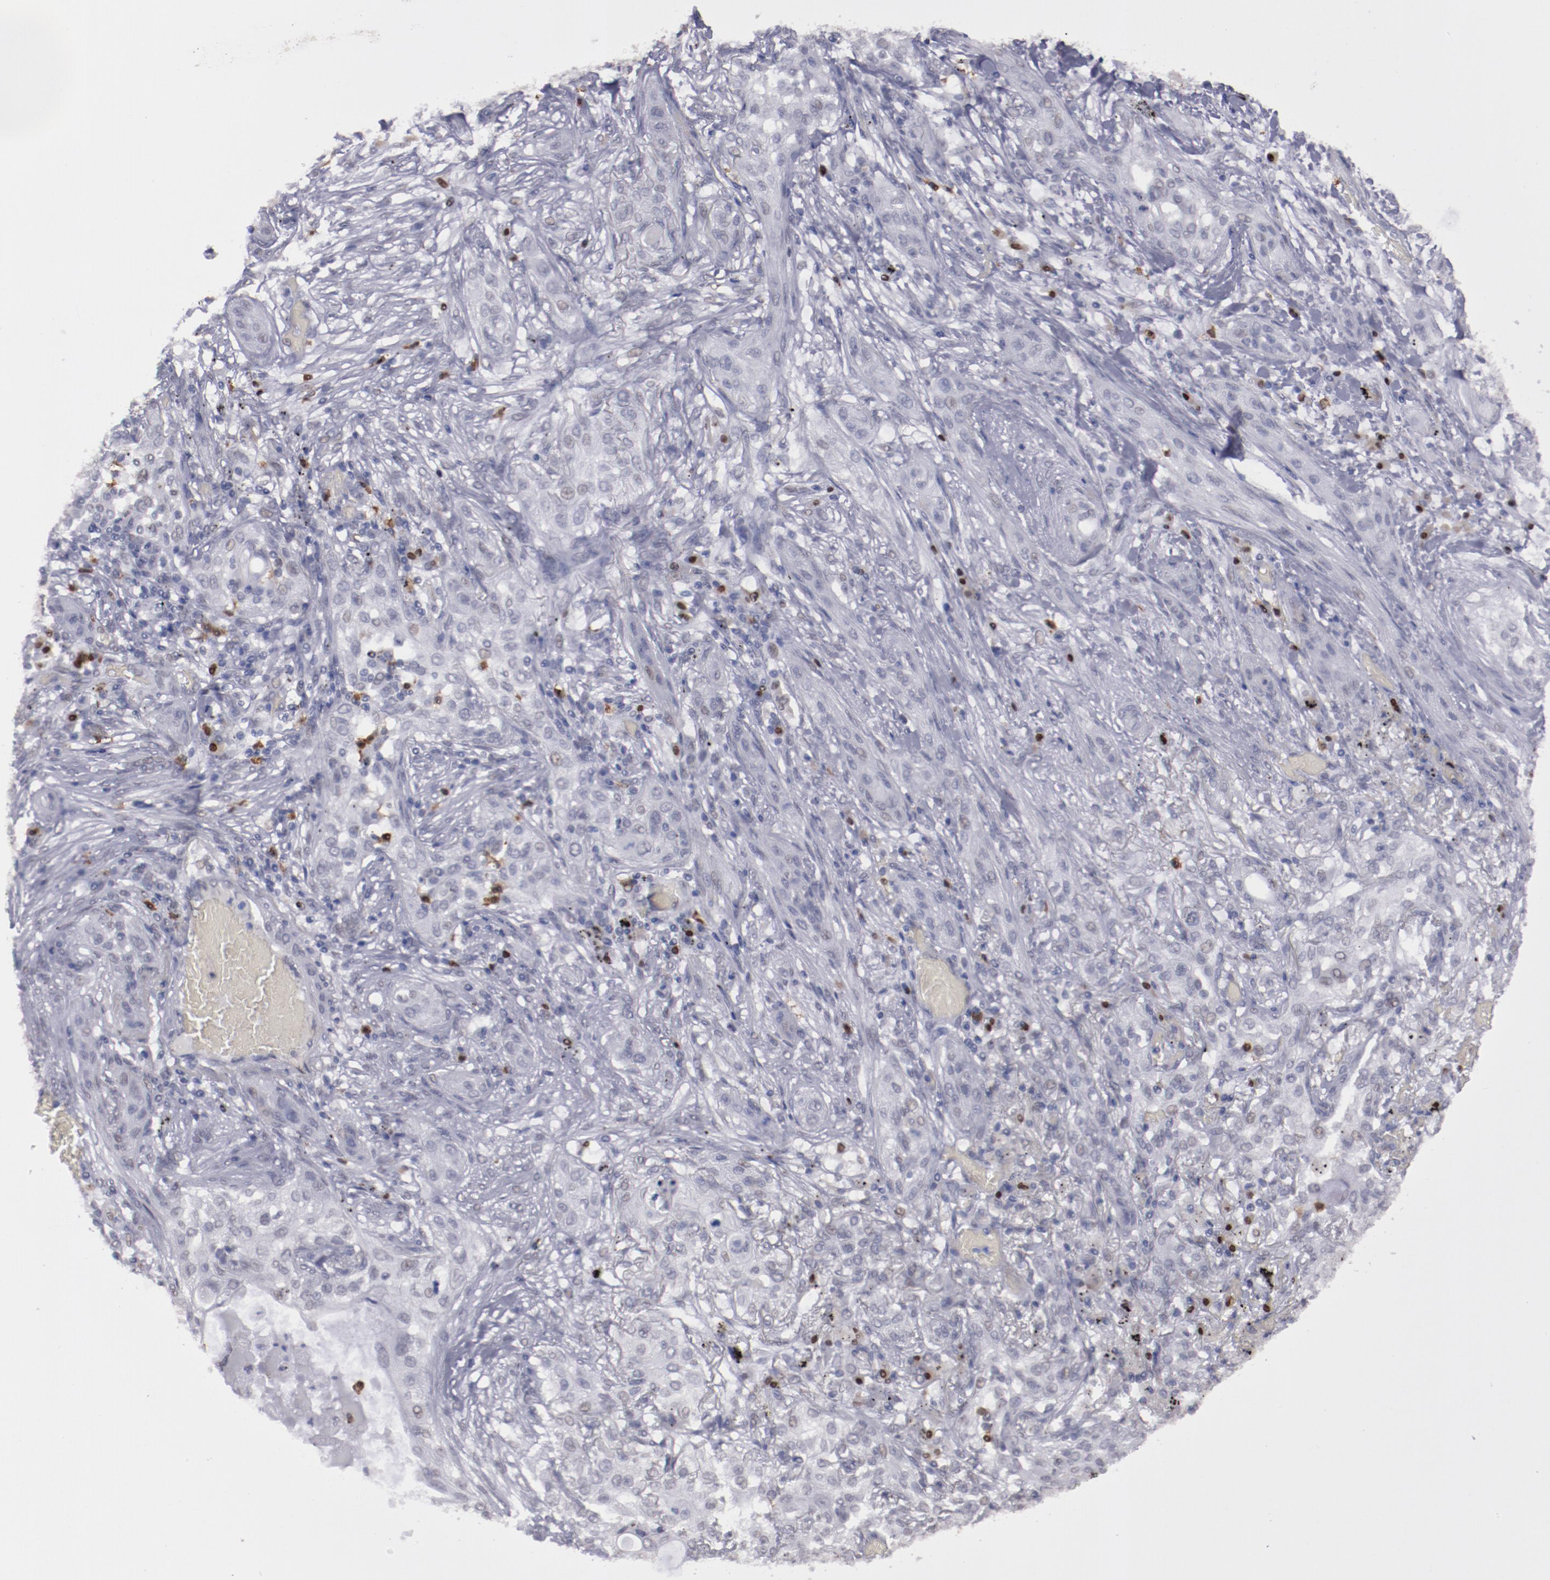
{"staining": {"intensity": "negative", "quantity": "none", "location": "none"}, "tissue": "lung cancer", "cell_type": "Tumor cells", "image_type": "cancer", "snomed": [{"axis": "morphology", "description": "Squamous cell carcinoma, NOS"}, {"axis": "topography", "description": "Lung"}], "caption": "Protein analysis of squamous cell carcinoma (lung) shows no significant positivity in tumor cells.", "gene": "IRF4", "patient": {"sex": "female", "age": 47}}